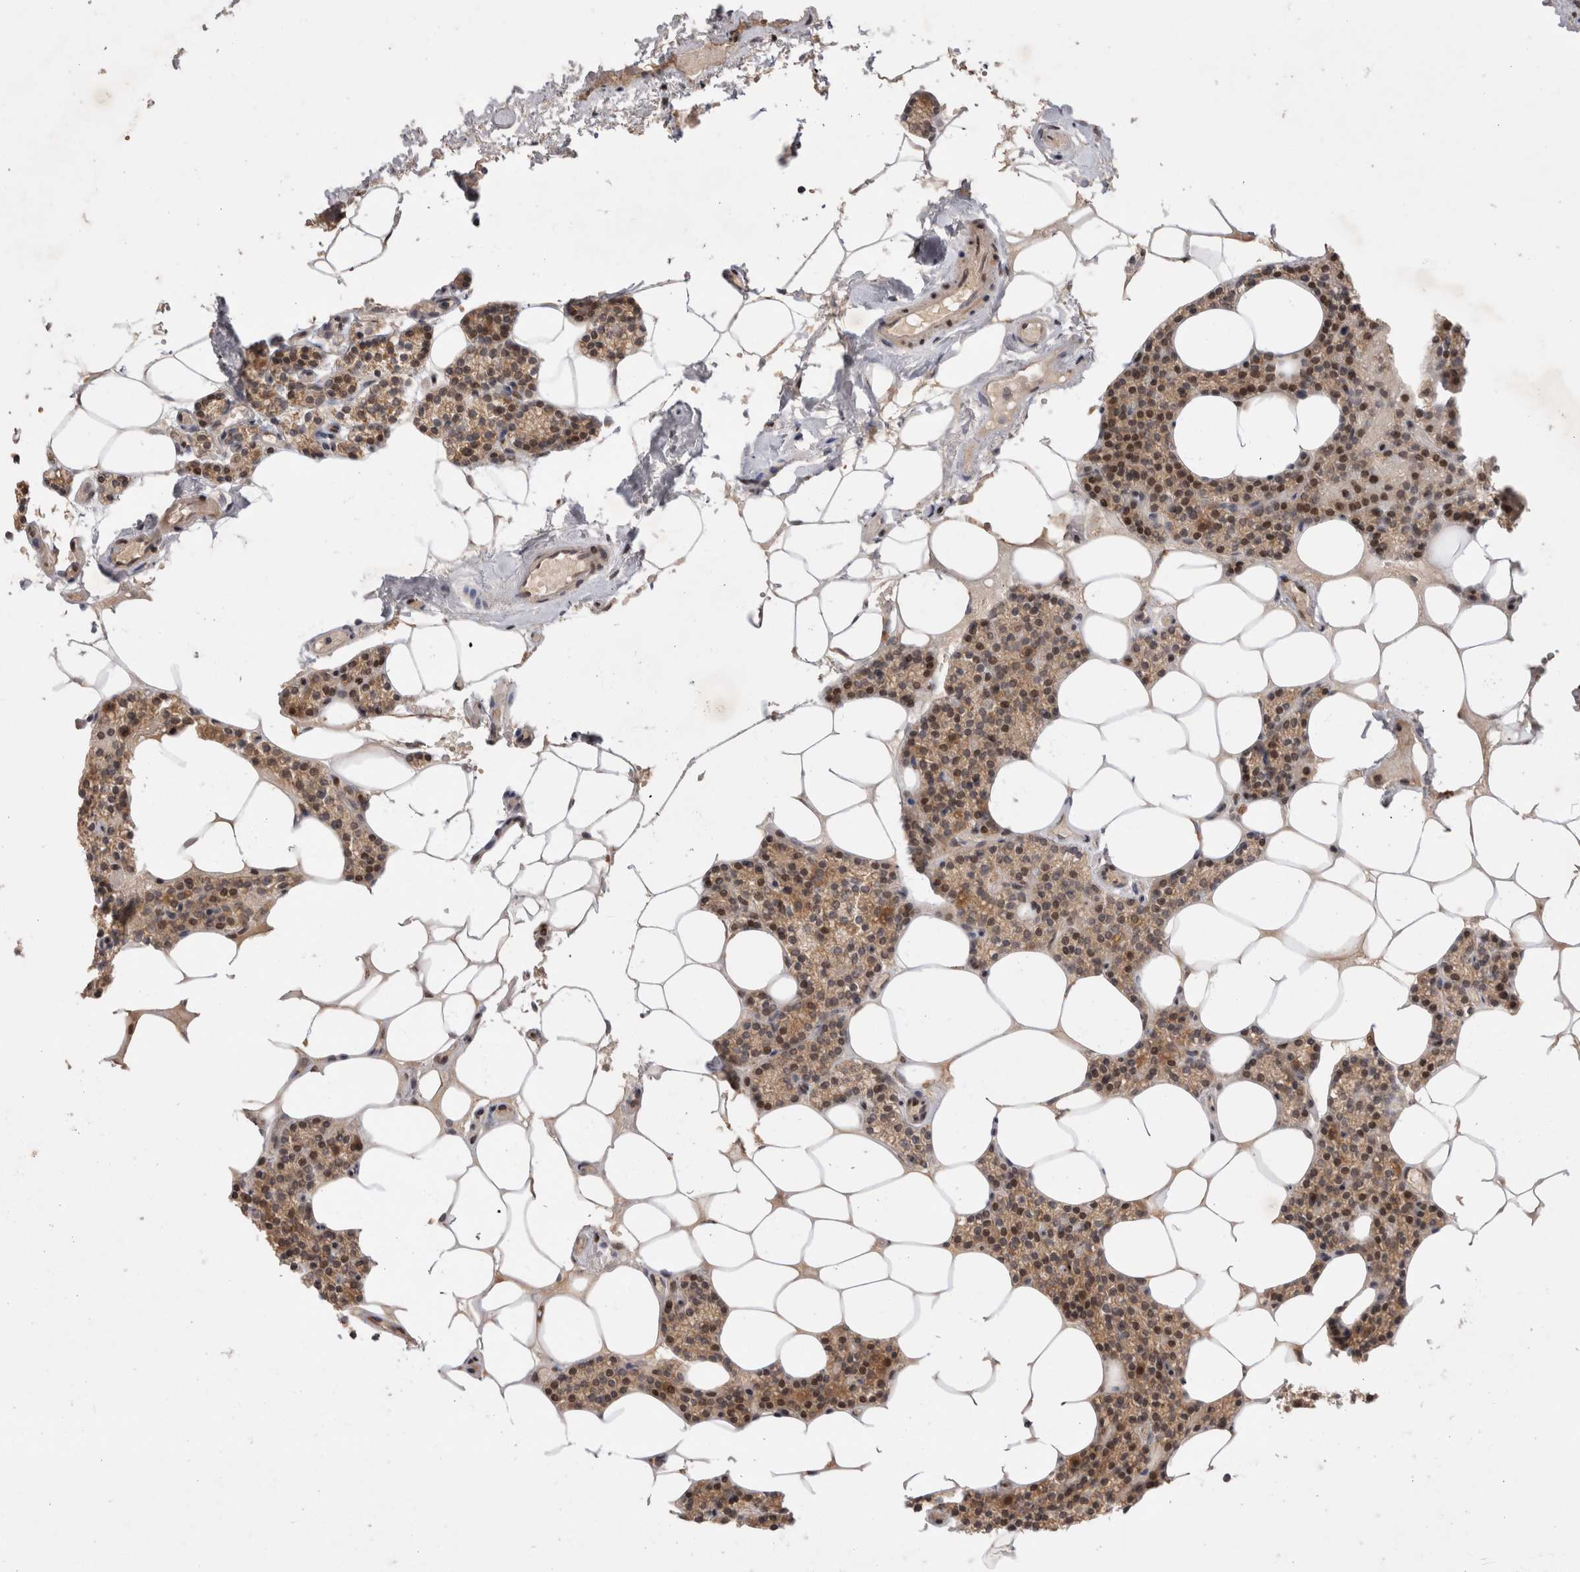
{"staining": {"intensity": "moderate", "quantity": ">75%", "location": "cytoplasmic/membranous,nuclear"}, "tissue": "parathyroid gland", "cell_type": "Glandular cells", "image_type": "normal", "snomed": [{"axis": "morphology", "description": "Normal tissue, NOS"}, {"axis": "topography", "description": "Parathyroid gland"}], "caption": "Immunohistochemical staining of unremarkable parathyroid gland reveals >75% levels of moderate cytoplasmic/membranous,nuclear protein positivity in approximately >75% of glandular cells. (Stains: DAB (3,3'-diaminobenzidine) in brown, nuclei in blue, Microscopy: brightfield microscopy at high magnification).", "gene": "PLEKHM1", "patient": {"sex": "male", "age": 75}}